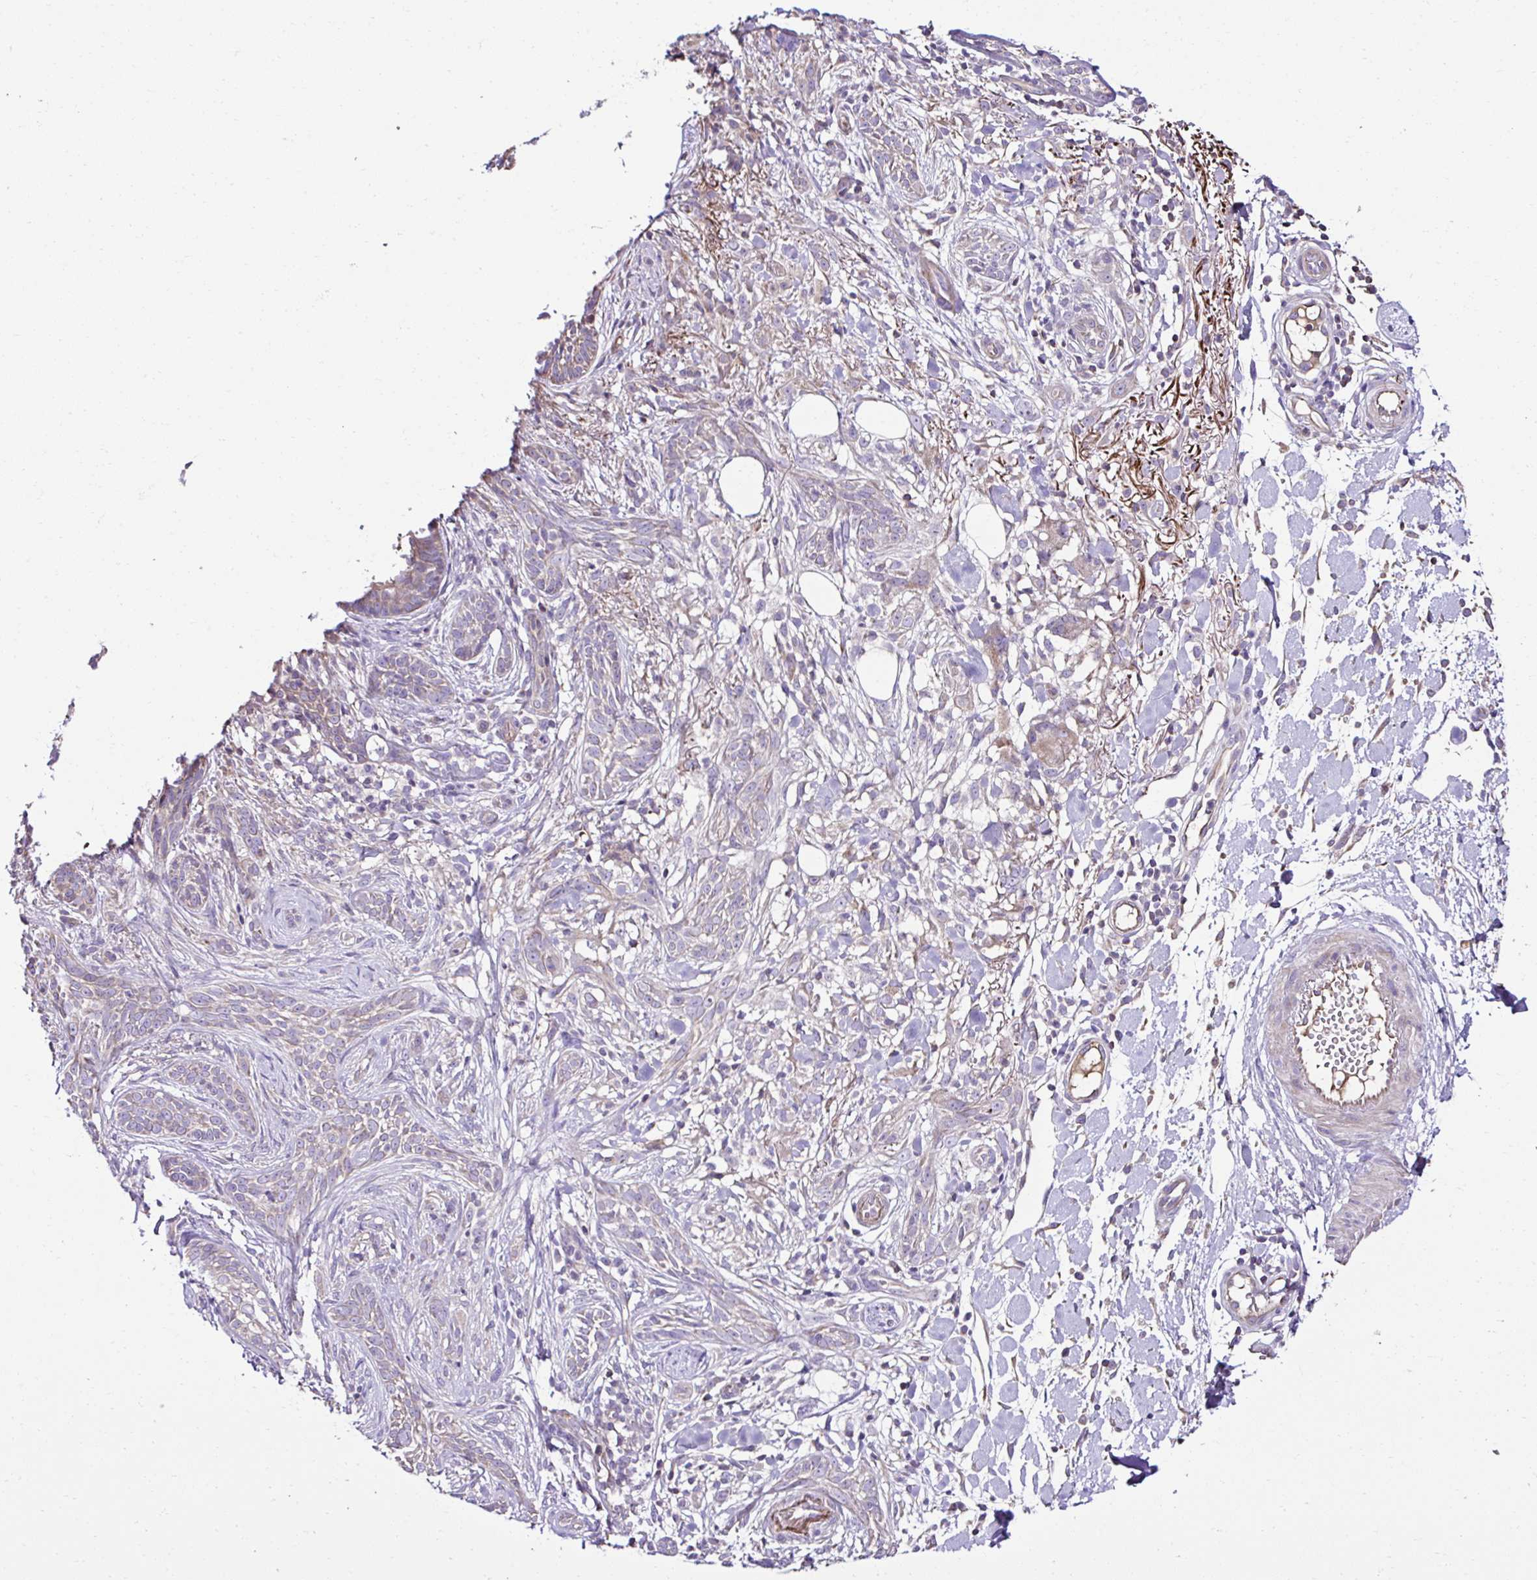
{"staining": {"intensity": "negative", "quantity": "none", "location": "none"}, "tissue": "skin cancer", "cell_type": "Tumor cells", "image_type": "cancer", "snomed": [{"axis": "morphology", "description": "Basal cell carcinoma"}, {"axis": "topography", "description": "Skin"}], "caption": "The immunohistochemistry micrograph has no significant expression in tumor cells of skin cancer tissue.", "gene": "CCDC85C", "patient": {"sex": "male", "age": 75}}